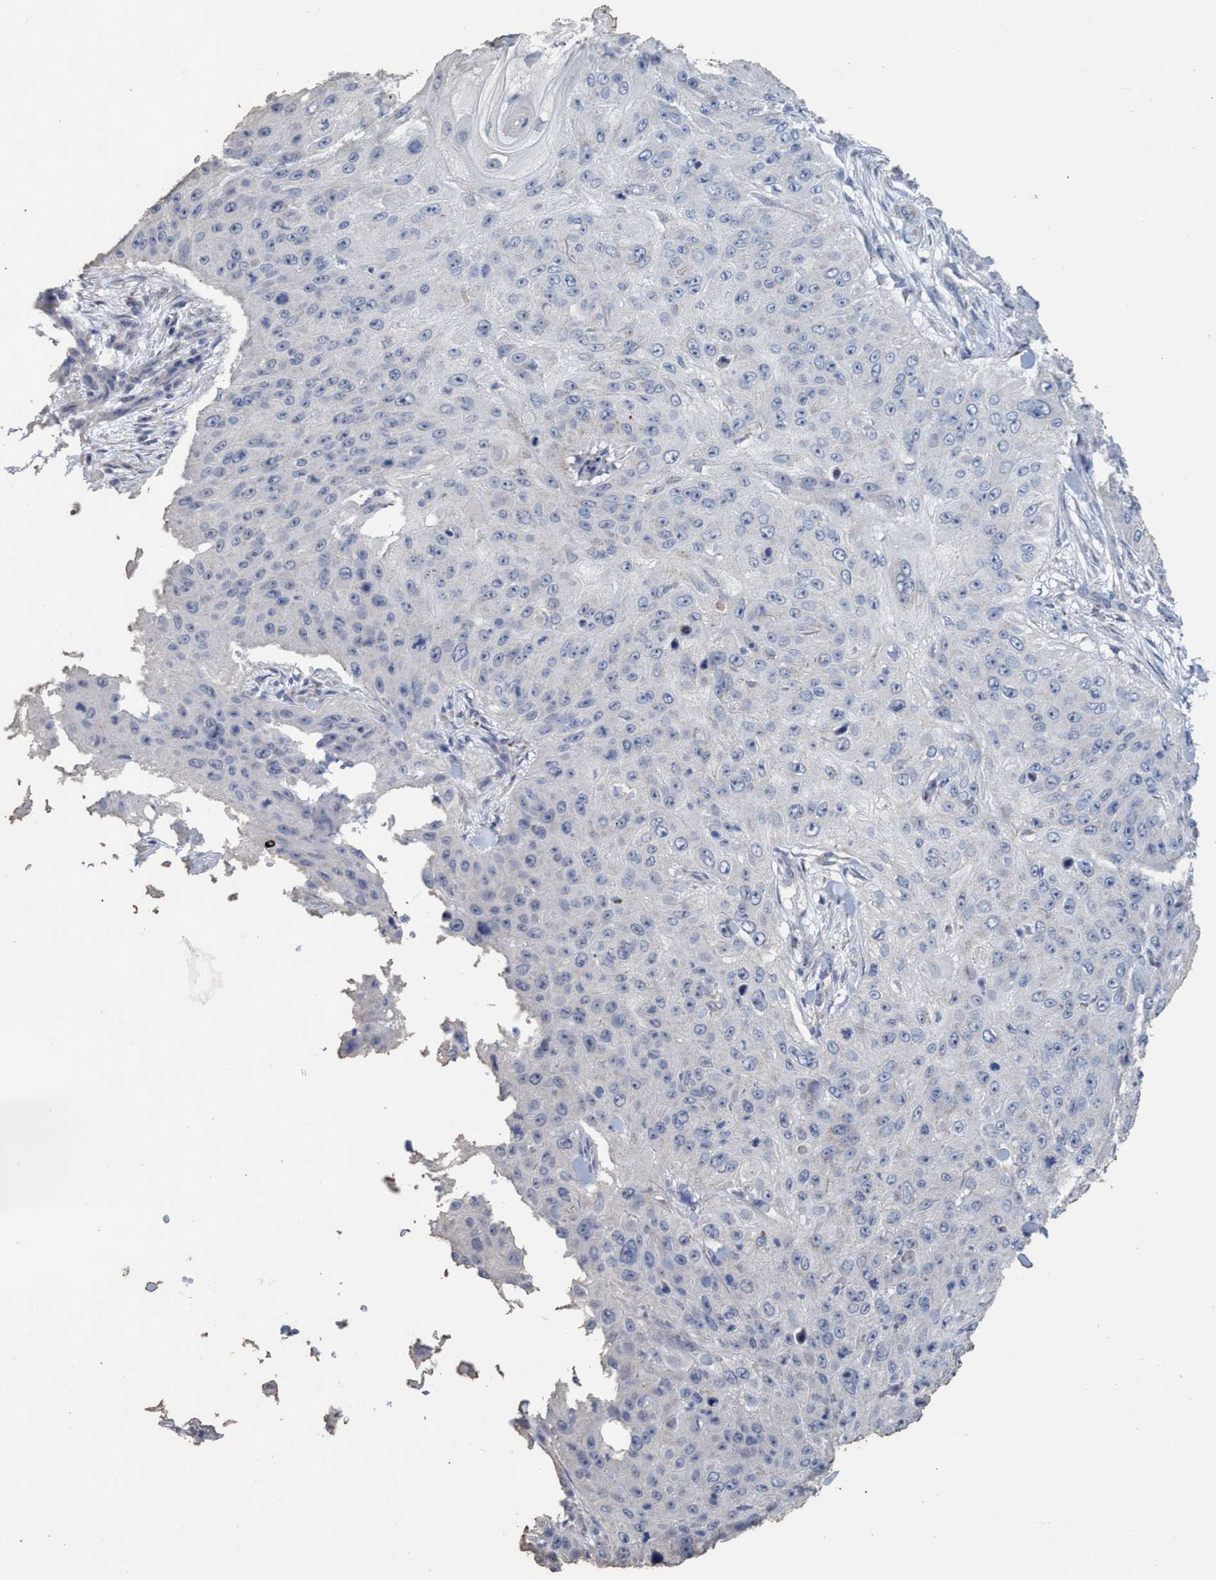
{"staining": {"intensity": "negative", "quantity": "none", "location": "none"}, "tissue": "skin cancer", "cell_type": "Tumor cells", "image_type": "cancer", "snomed": [{"axis": "morphology", "description": "Squamous cell carcinoma, NOS"}, {"axis": "topography", "description": "Skin"}], "caption": "Immunohistochemistry of human skin cancer demonstrates no positivity in tumor cells.", "gene": "RSAD1", "patient": {"sex": "female", "age": 80}}